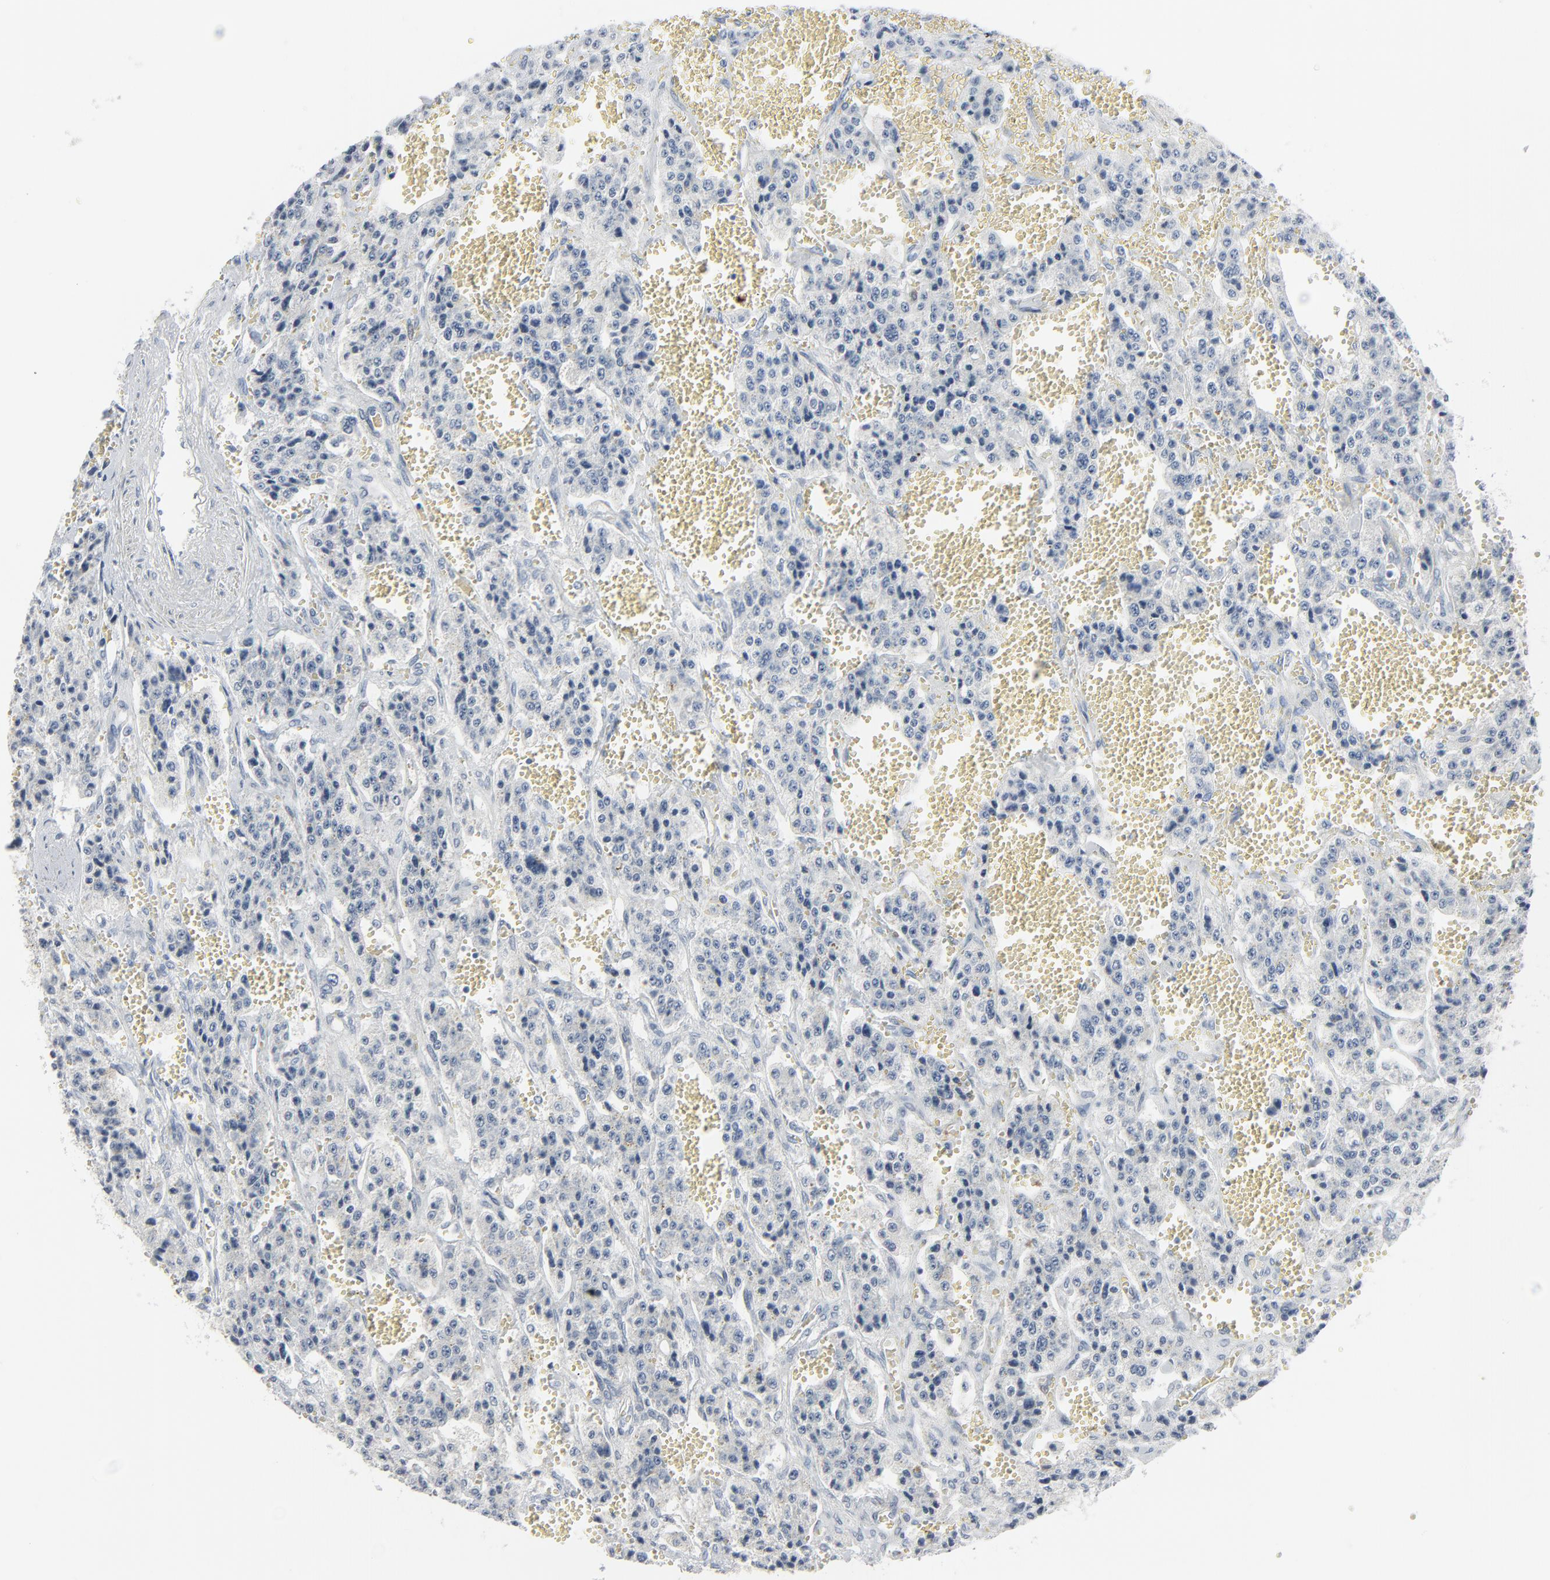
{"staining": {"intensity": "negative", "quantity": "none", "location": "none"}, "tissue": "carcinoid", "cell_type": "Tumor cells", "image_type": "cancer", "snomed": [{"axis": "morphology", "description": "Carcinoid, malignant, NOS"}, {"axis": "topography", "description": "Small intestine"}], "caption": "Tumor cells show no significant positivity in carcinoid.", "gene": "PHGDH", "patient": {"sex": "male", "age": 52}}